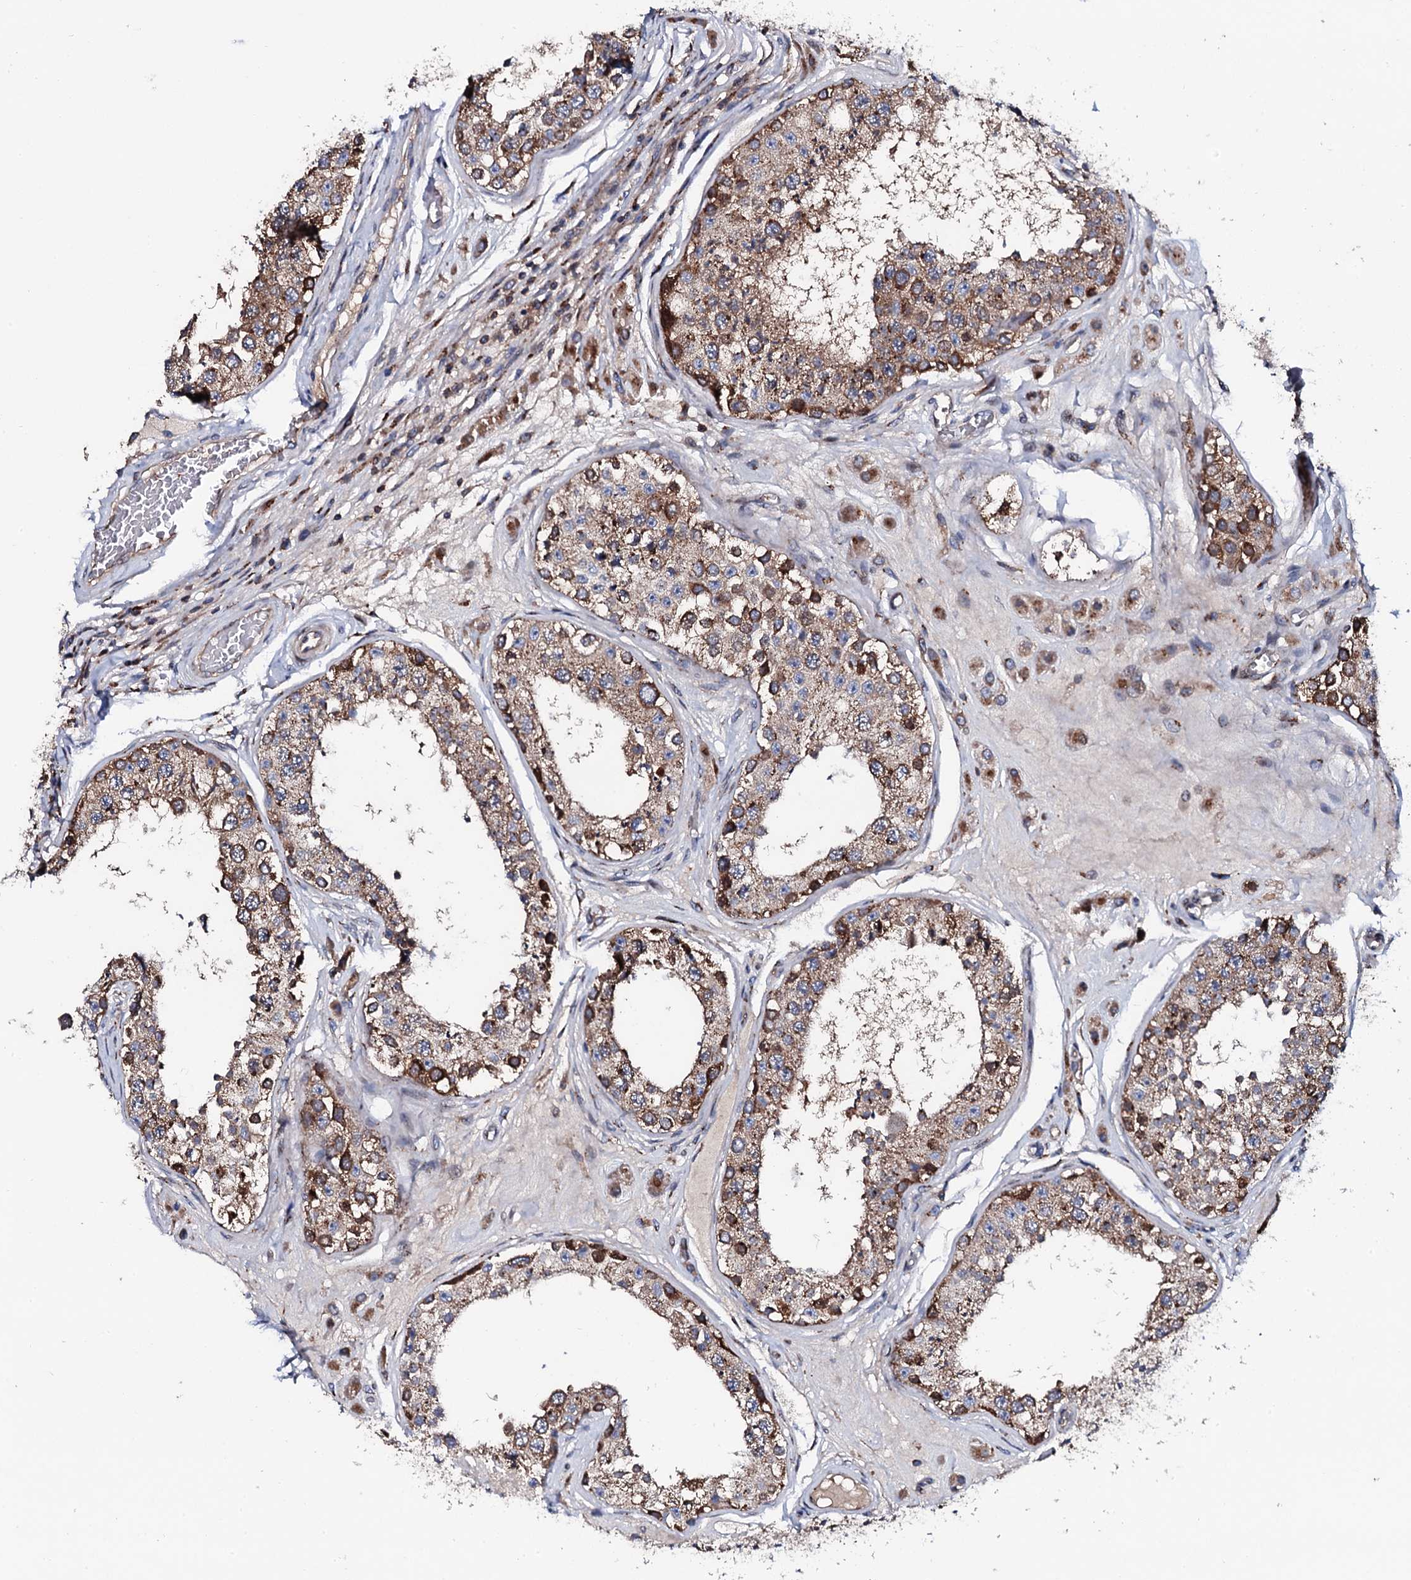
{"staining": {"intensity": "strong", "quantity": "25%-75%", "location": "cytoplasmic/membranous"}, "tissue": "testis", "cell_type": "Cells in seminiferous ducts", "image_type": "normal", "snomed": [{"axis": "morphology", "description": "Normal tissue, NOS"}, {"axis": "topography", "description": "Testis"}], "caption": "The micrograph demonstrates staining of normal testis, revealing strong cytoplasmic/membranous protein positivity (brown color) within cells in seminiferous ducts.", "gene": "PLET1", "patient": {"sex": "male", "age": 25}}